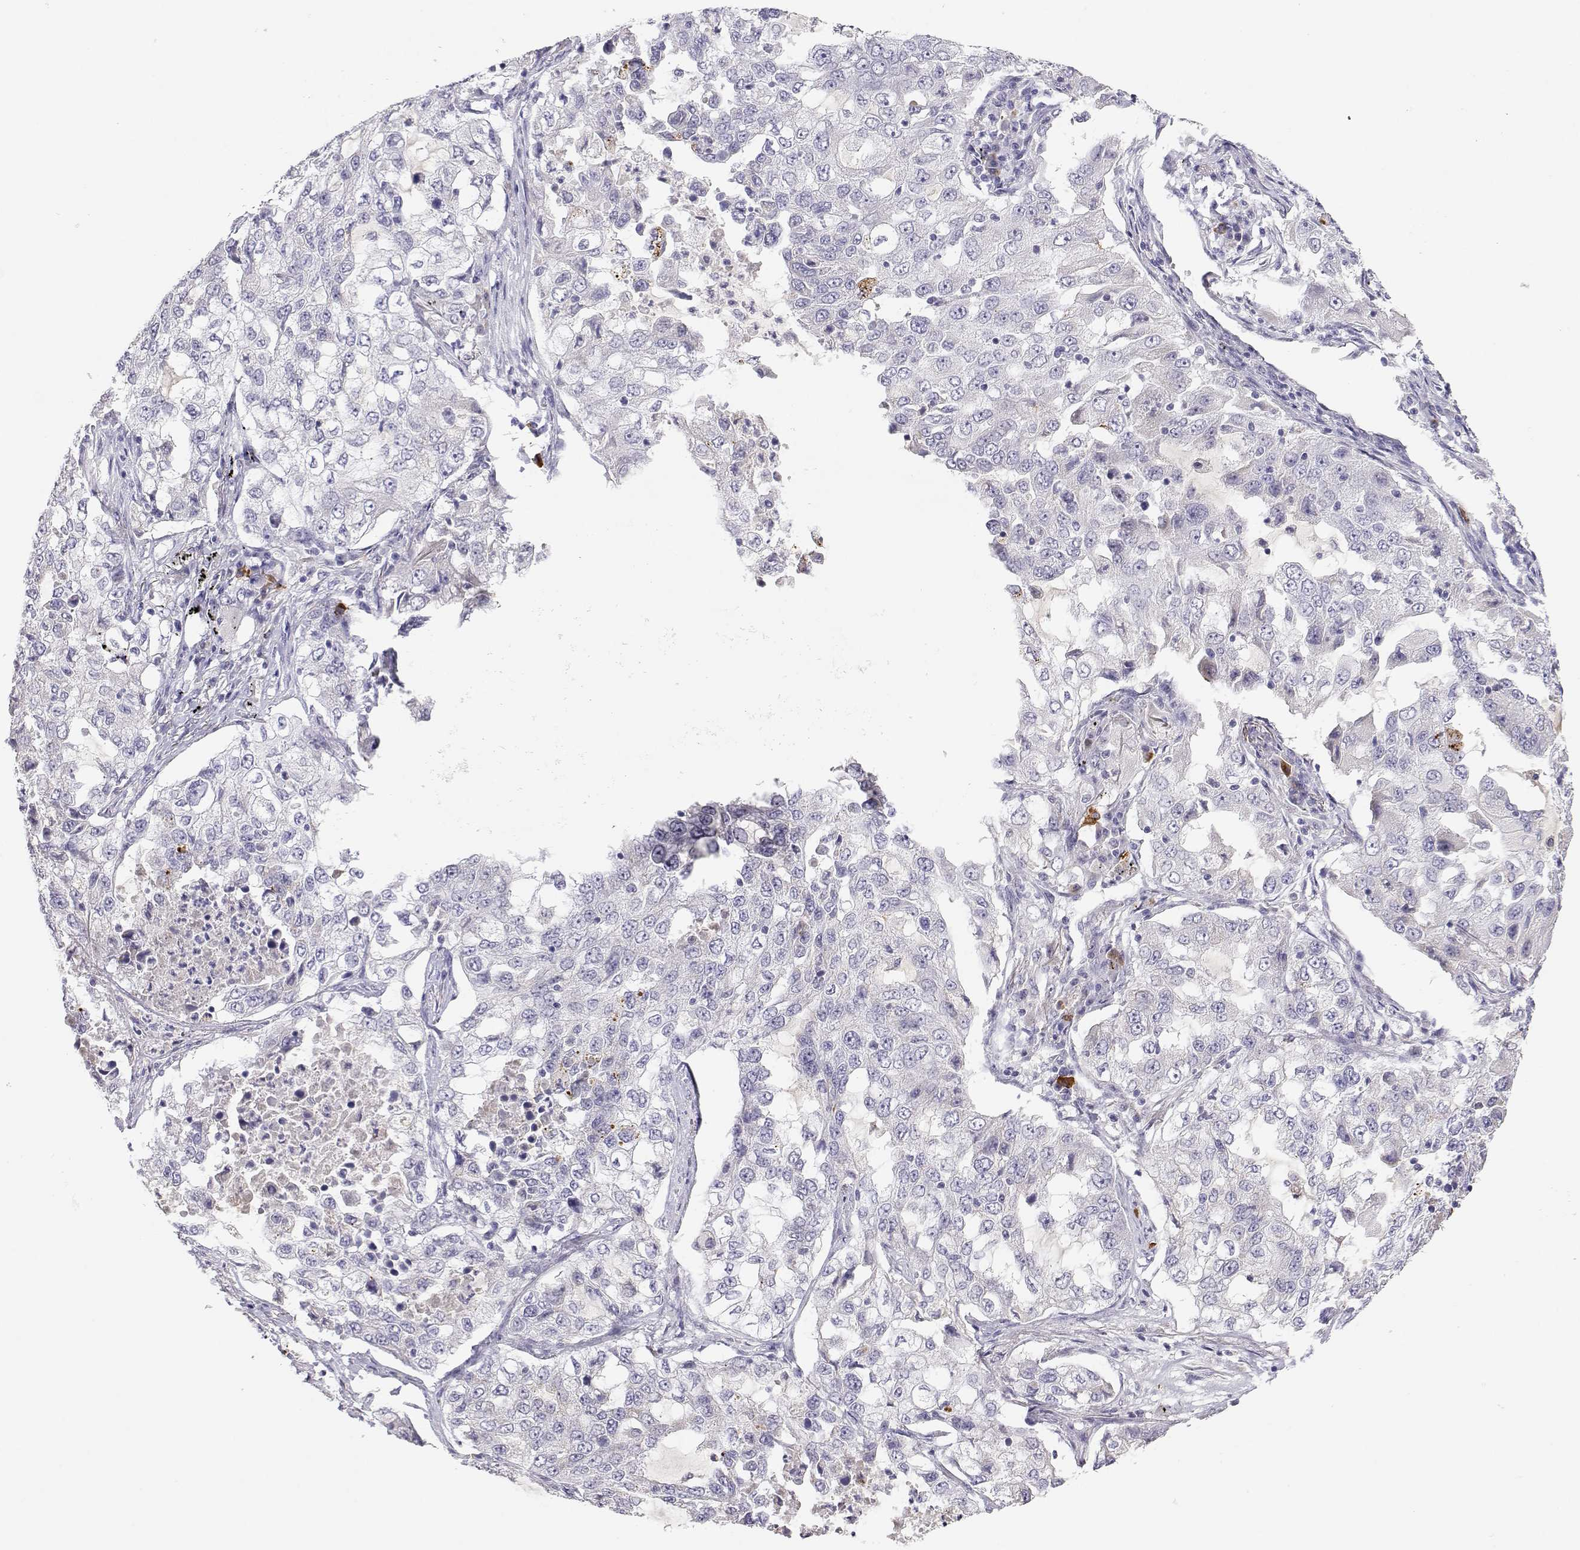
{"staining": {"intensity": "negative", "quantity": "none", "location": "none"}, "tissue": "lung cancer", "cell_type": "Tumor cells", "image_type": "cancer", "snomed": [{"axis": "morphology", "description": "Adenocarcinoma, NOS"}, {"axis": "topography", "description": "Lung"}], "caption": "DAB immunohistochemical staining of human lung cancer displays no significant positivity in tumor cells.", "gene": "CDHR1", "patient": {"sex": "female", "age": 61}}